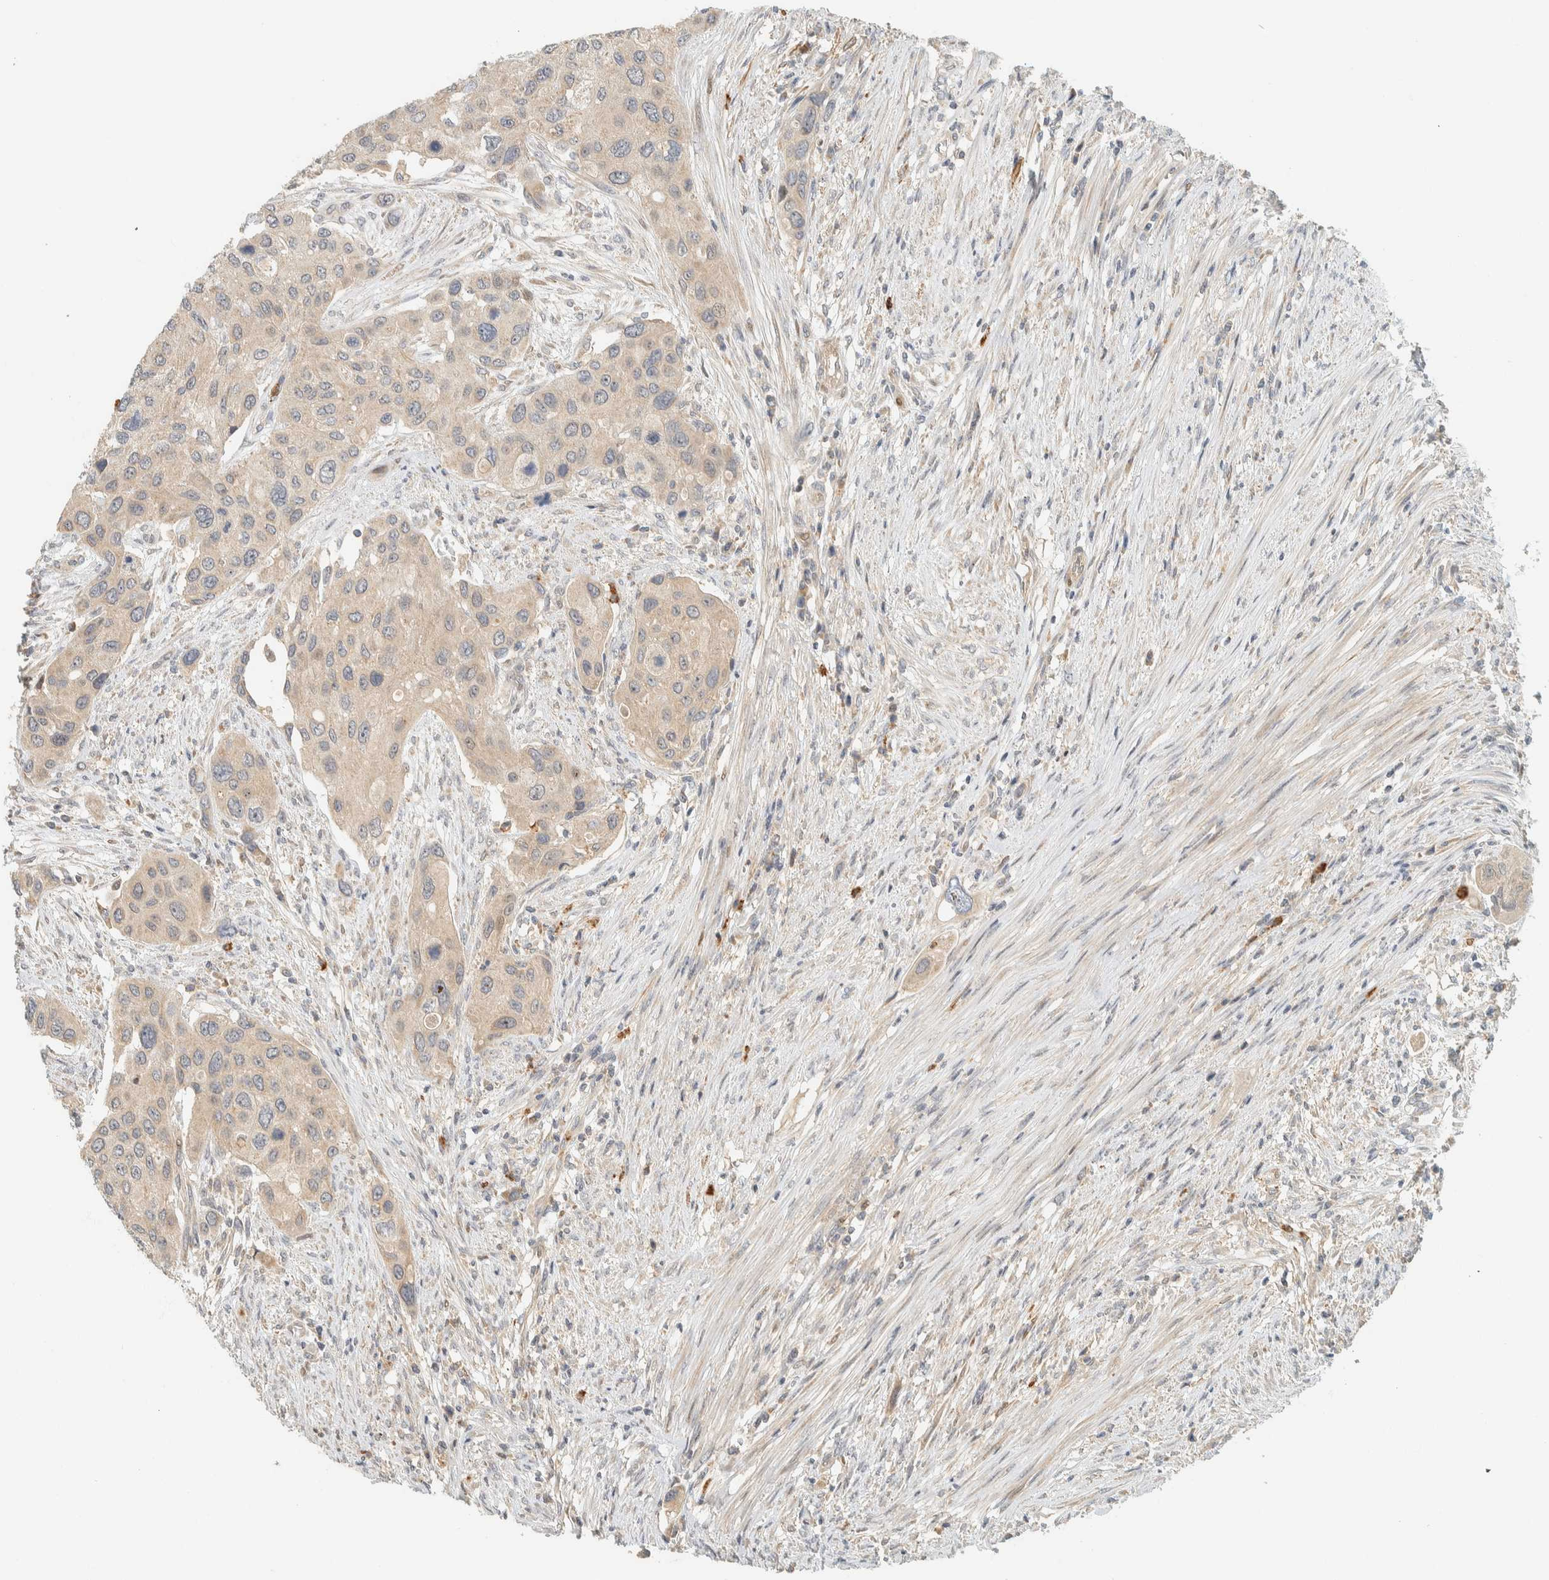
{"staining": {"intensity": "weak", "quantity": "<25%", "location": "cytoplasmic/membranous"}, "tissue": "urothelial cancer", "cell_type": "Tumor cells", "image_type": "cancer", "snomed": [{"axis": "morphology", "description": "Urothelial carcinoma, High grade"}, {"axis": "topography", "description": "Urinary bladder"}], "caption": "The immunohistochemistry (IHC) photomicrograph has no significant expression in tumor cells of urothelial carcinoma (high-grade) tissue.", "gene": "CCDC171", "patient": {"sex": "female", "age": 56}}